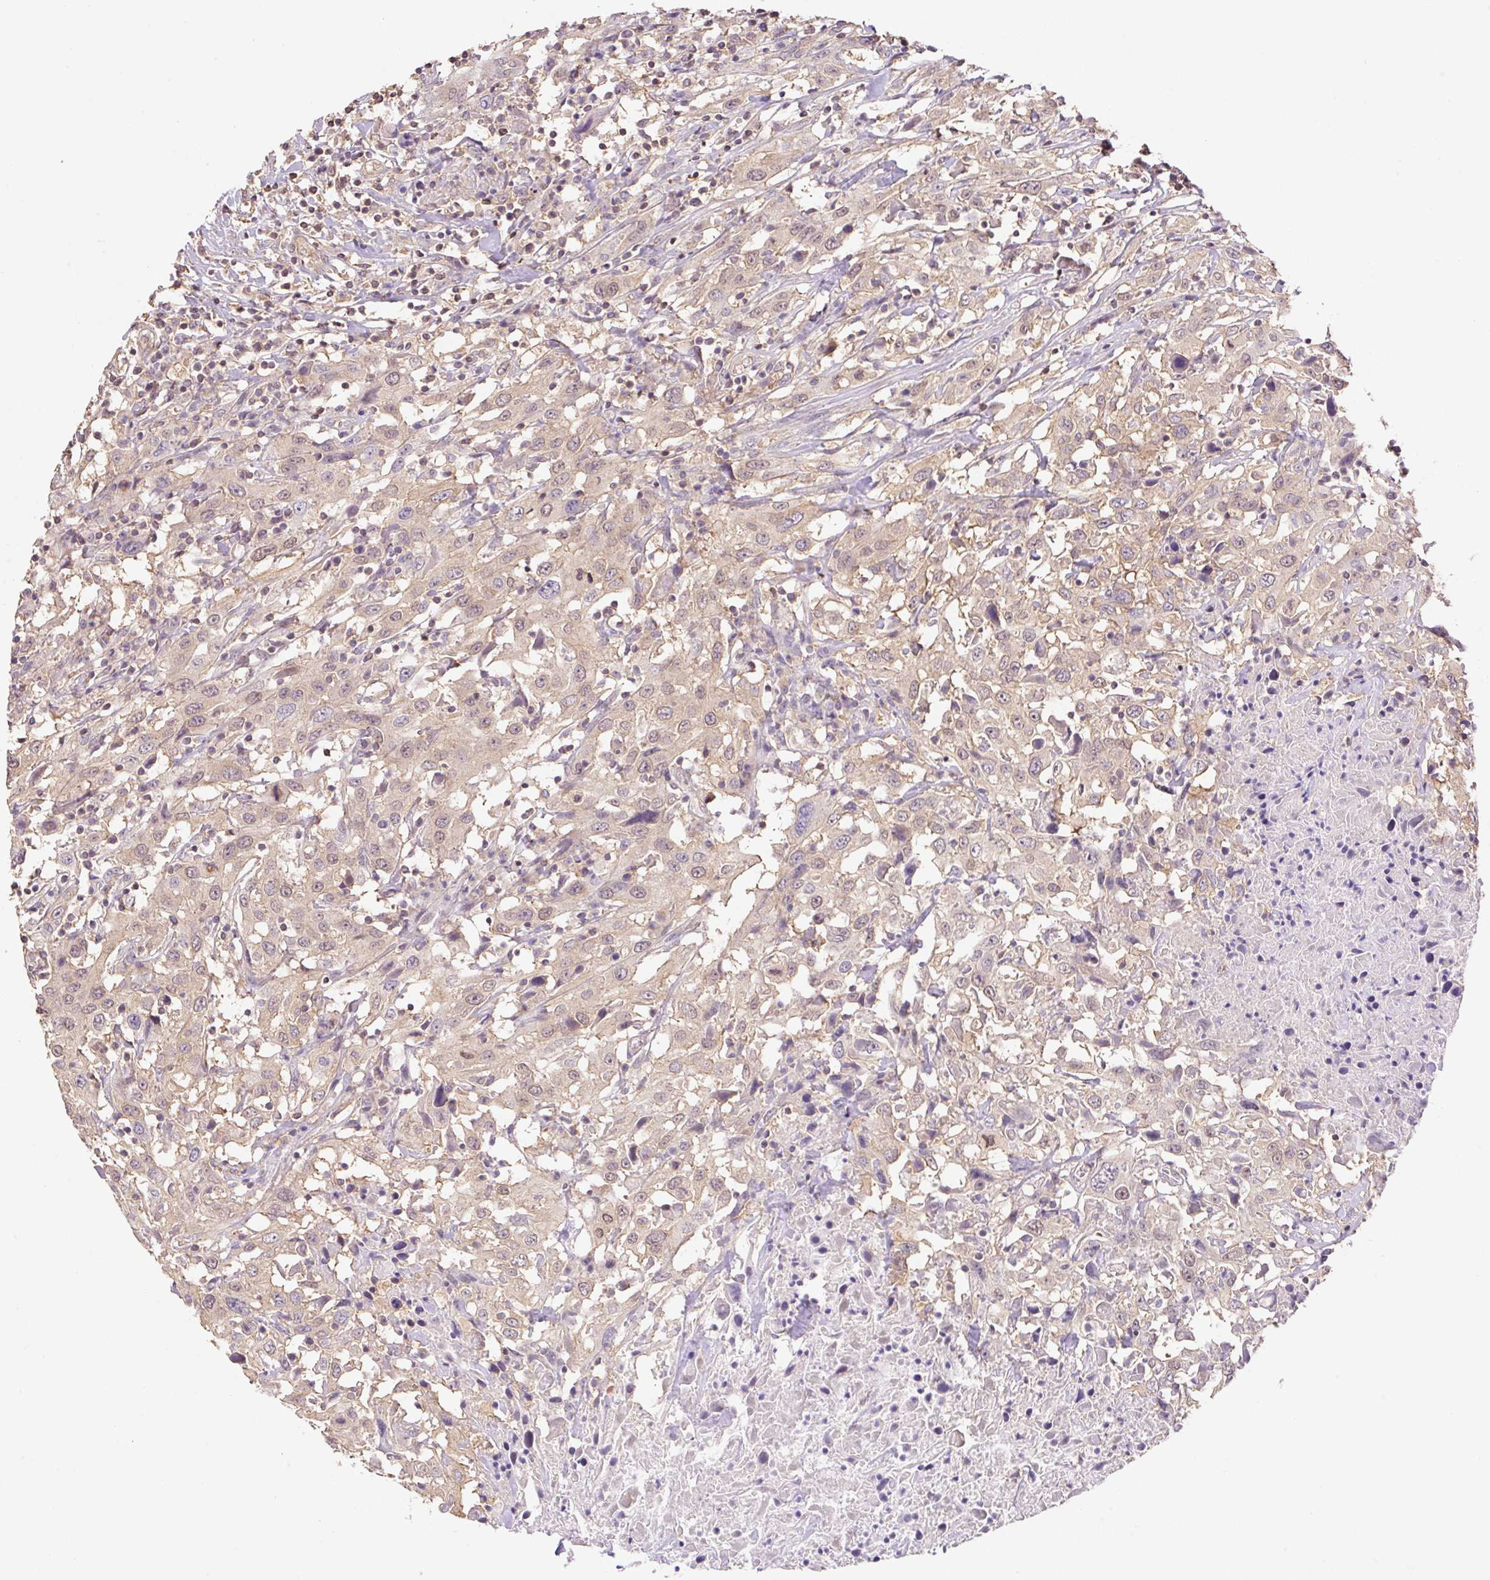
{"staining": {"intensity": "weak", "quantity": ">75%", "location": "cytoplasmic/membranous"}, "tissue": "urothelial cancer", "cell_type": "Tumor cells", "image_type": "cancer", "snomed": [{"axis": "morphology", "description": "Urothelial carcinoma, High grade"}, {"axis": "topography", "description": "Urinary bladder"}], "caption": "Immunohistochemical staining of urothelial cancer reveals weak cytoplasmic/membranous protein positivity in about >75% of tumor cells.", "gene": "COX8A", "patient": {"sex": "male", "age": 61}}